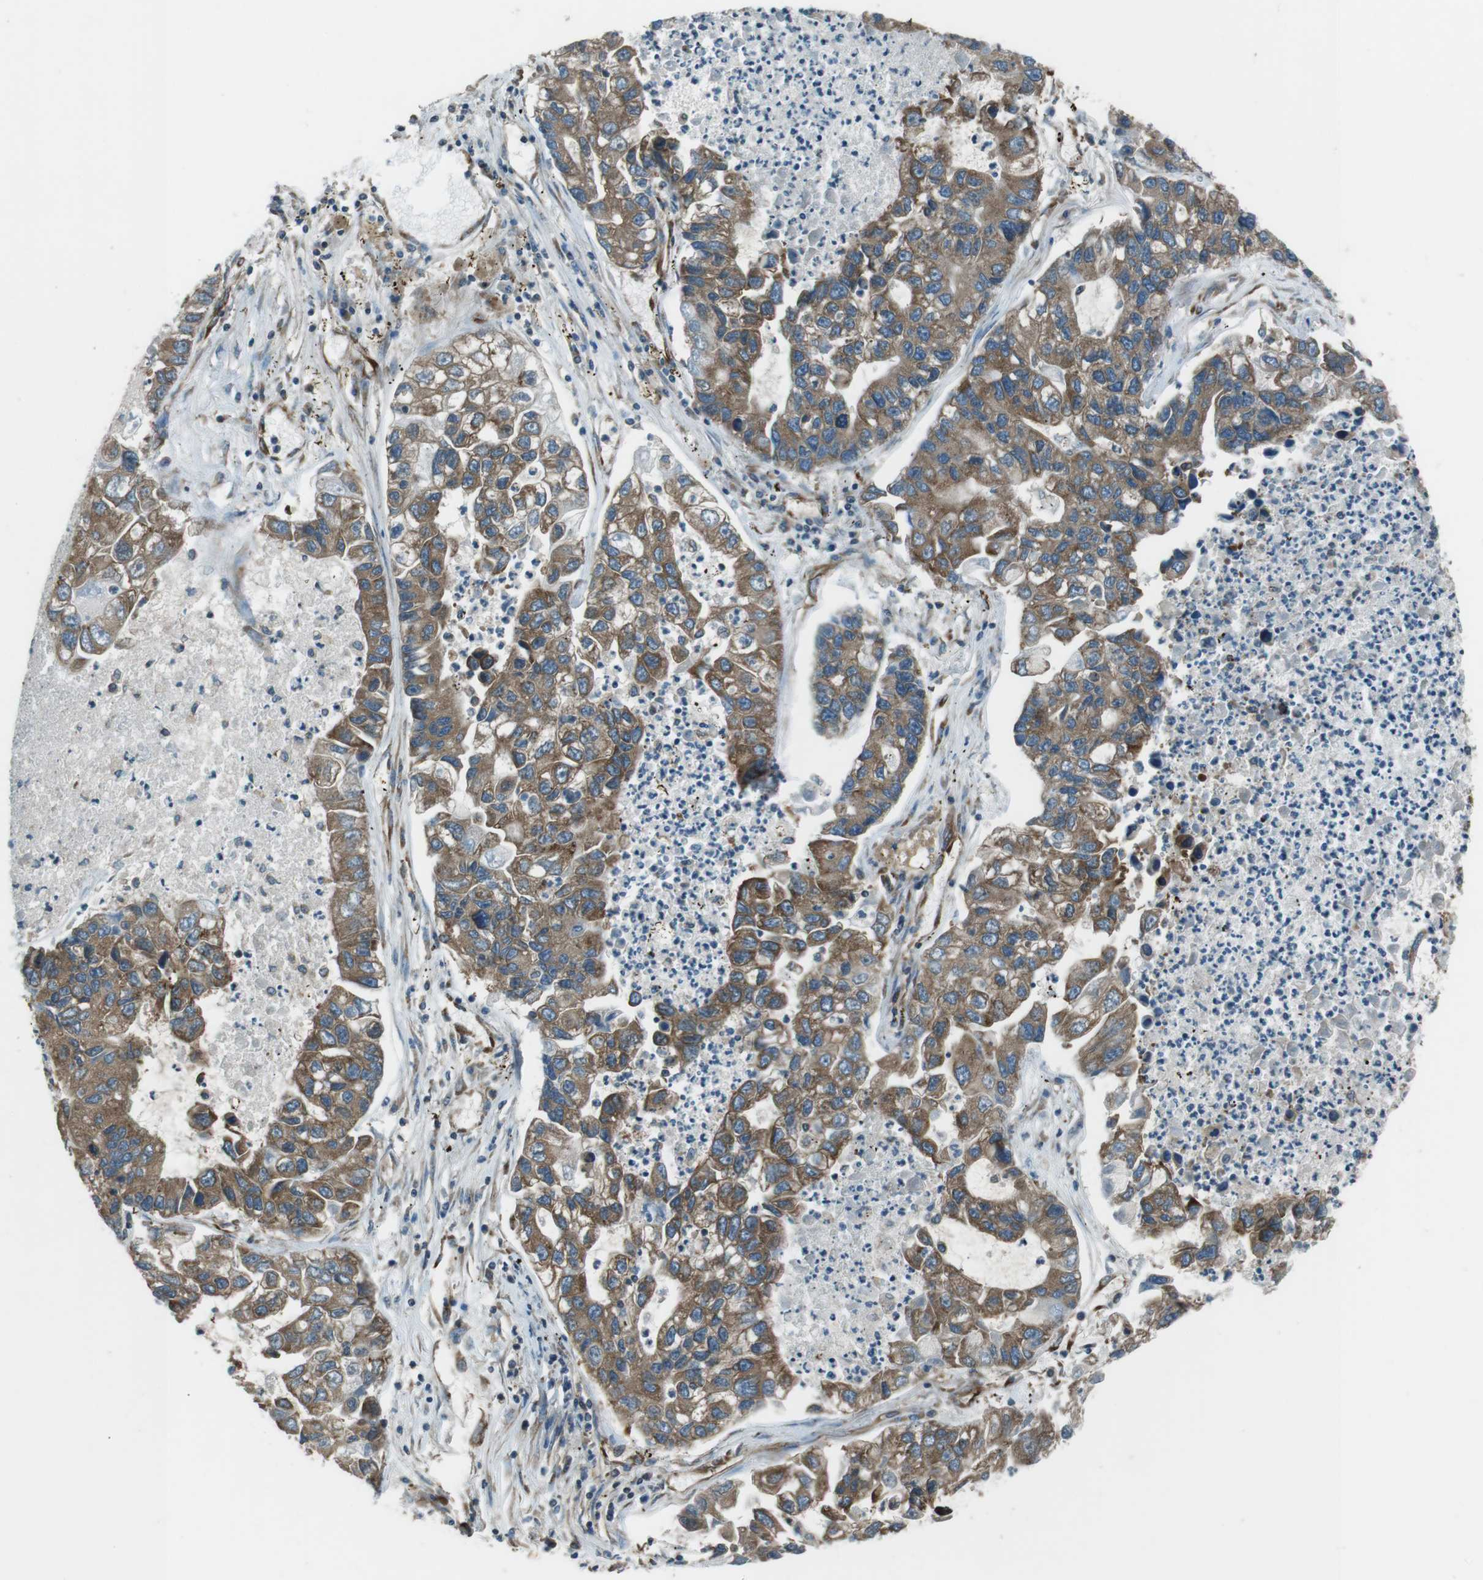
{"staining": {"intensity": "moderate", "quantity": ">75%", "location": "cytoplasmic/membranous"}, "tissue": "lung cancer", "cell_type": "Tumor cells", "image_type": "cancer", "snomed": [{"axis": "morphology", "description": "Adenocarcinoma, NOS"}, {"axis": "topography", "description": "Lung"}], "caption": "About >75% of tumor cells in adenocarcinoma (lung) reveal moderate cytoplasmic/membranous protein expression as visualized by brown immunohistochemical staining.", "gene": "KTN1", "patient": {"sex": "female", "age": 51}}